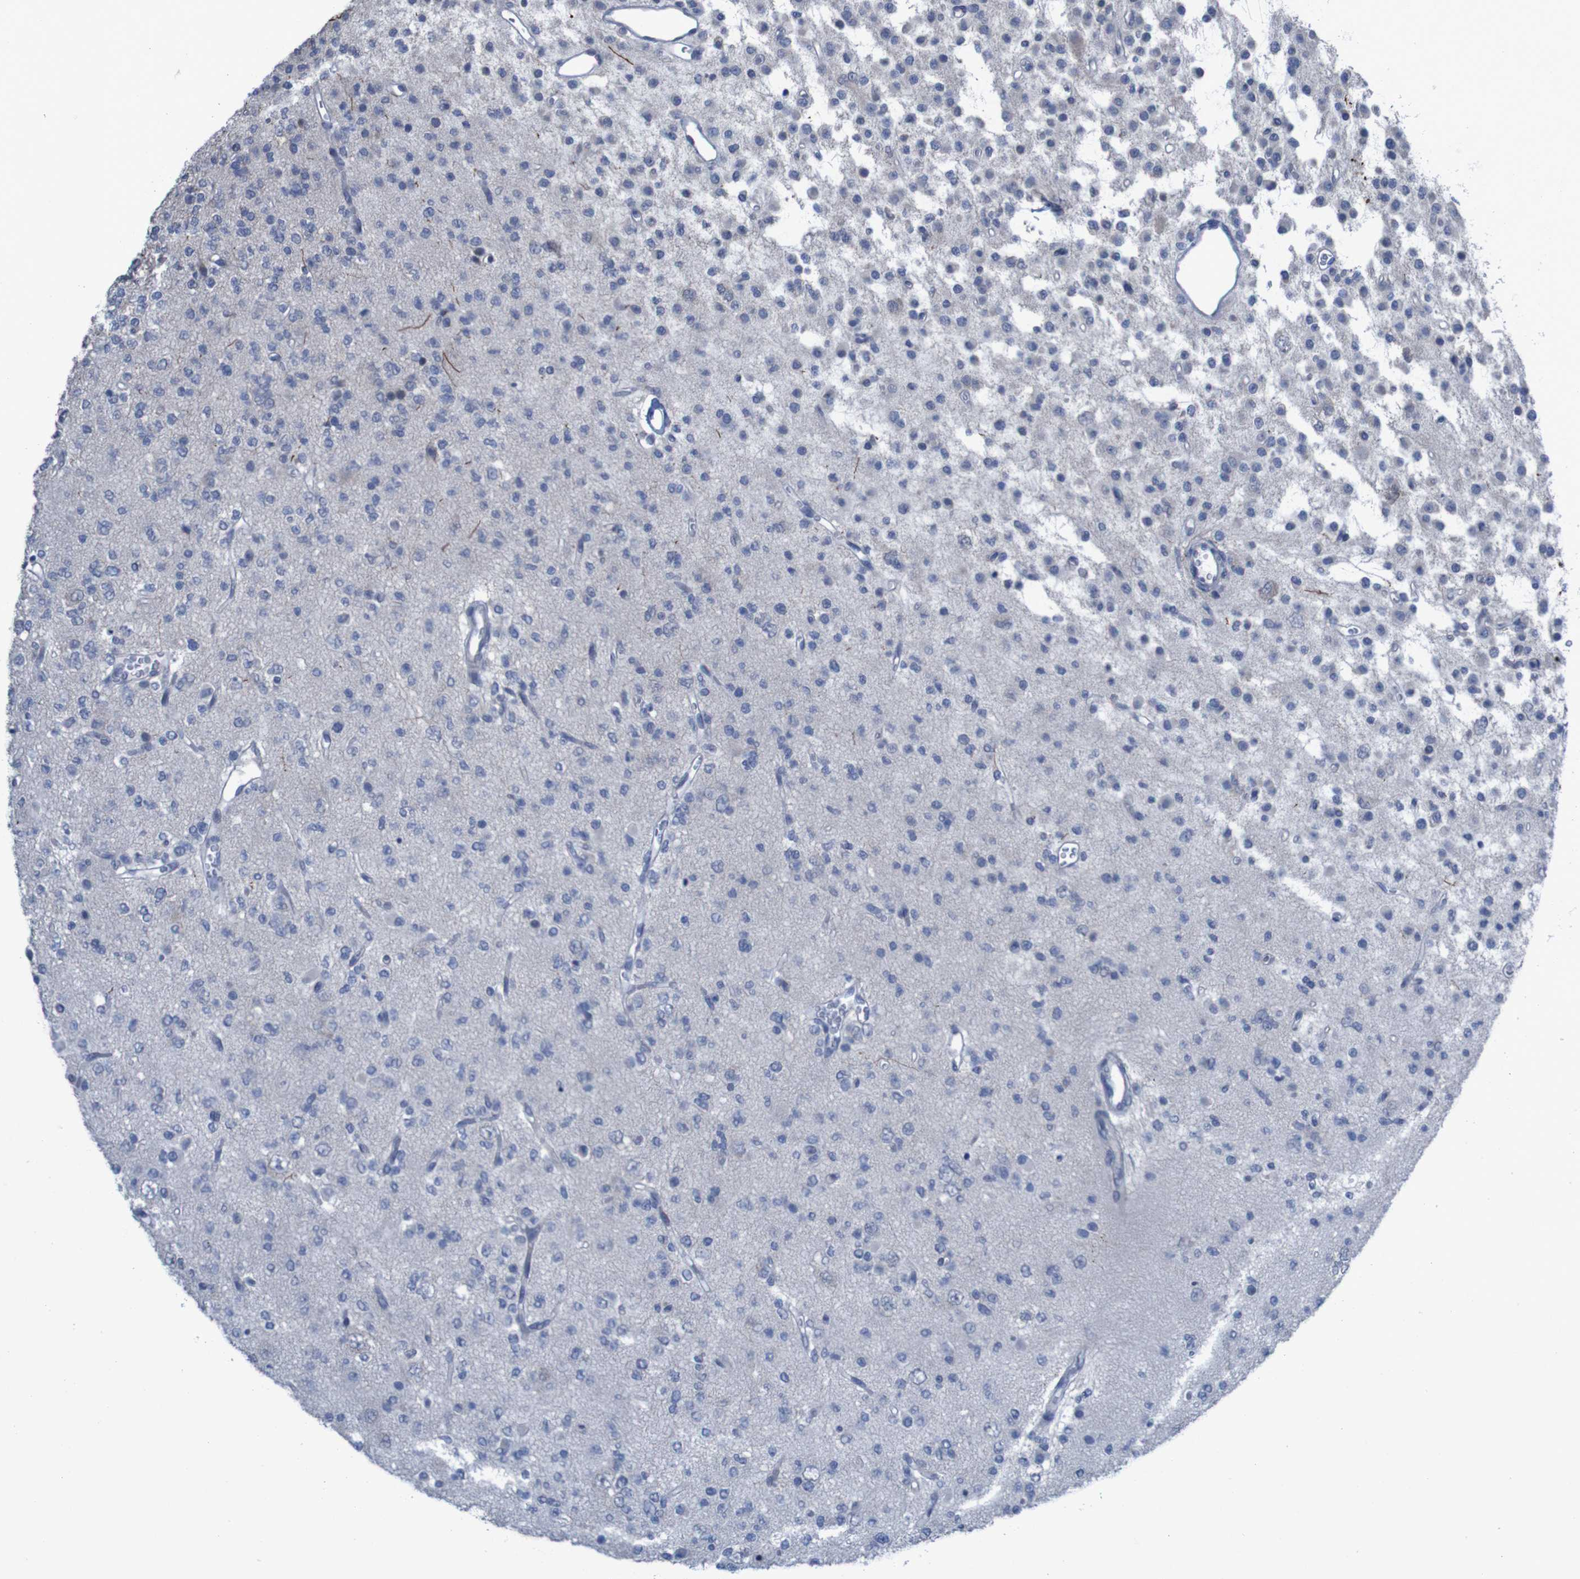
{"staining": {"intensity": "negative", "quantity": "none", "location": "none"}, "tissue": "glioma", "cell_type": "Tumor cells", "image_type": "cancer", "snomed": [{"axis": "morphology", "description": "Glioma, malignant, Low grade"}, {"axis": "topography", "description": "Brain"}], "caption": "This micrograph is of malignant glioma (low-grade) stained with IHC to label a protein in brown with the nuclei are counter-stained blue. There is no positivity in tumor cells.", "gene": "CLDN18", "patient": {"sex": "male", "age": 38}}